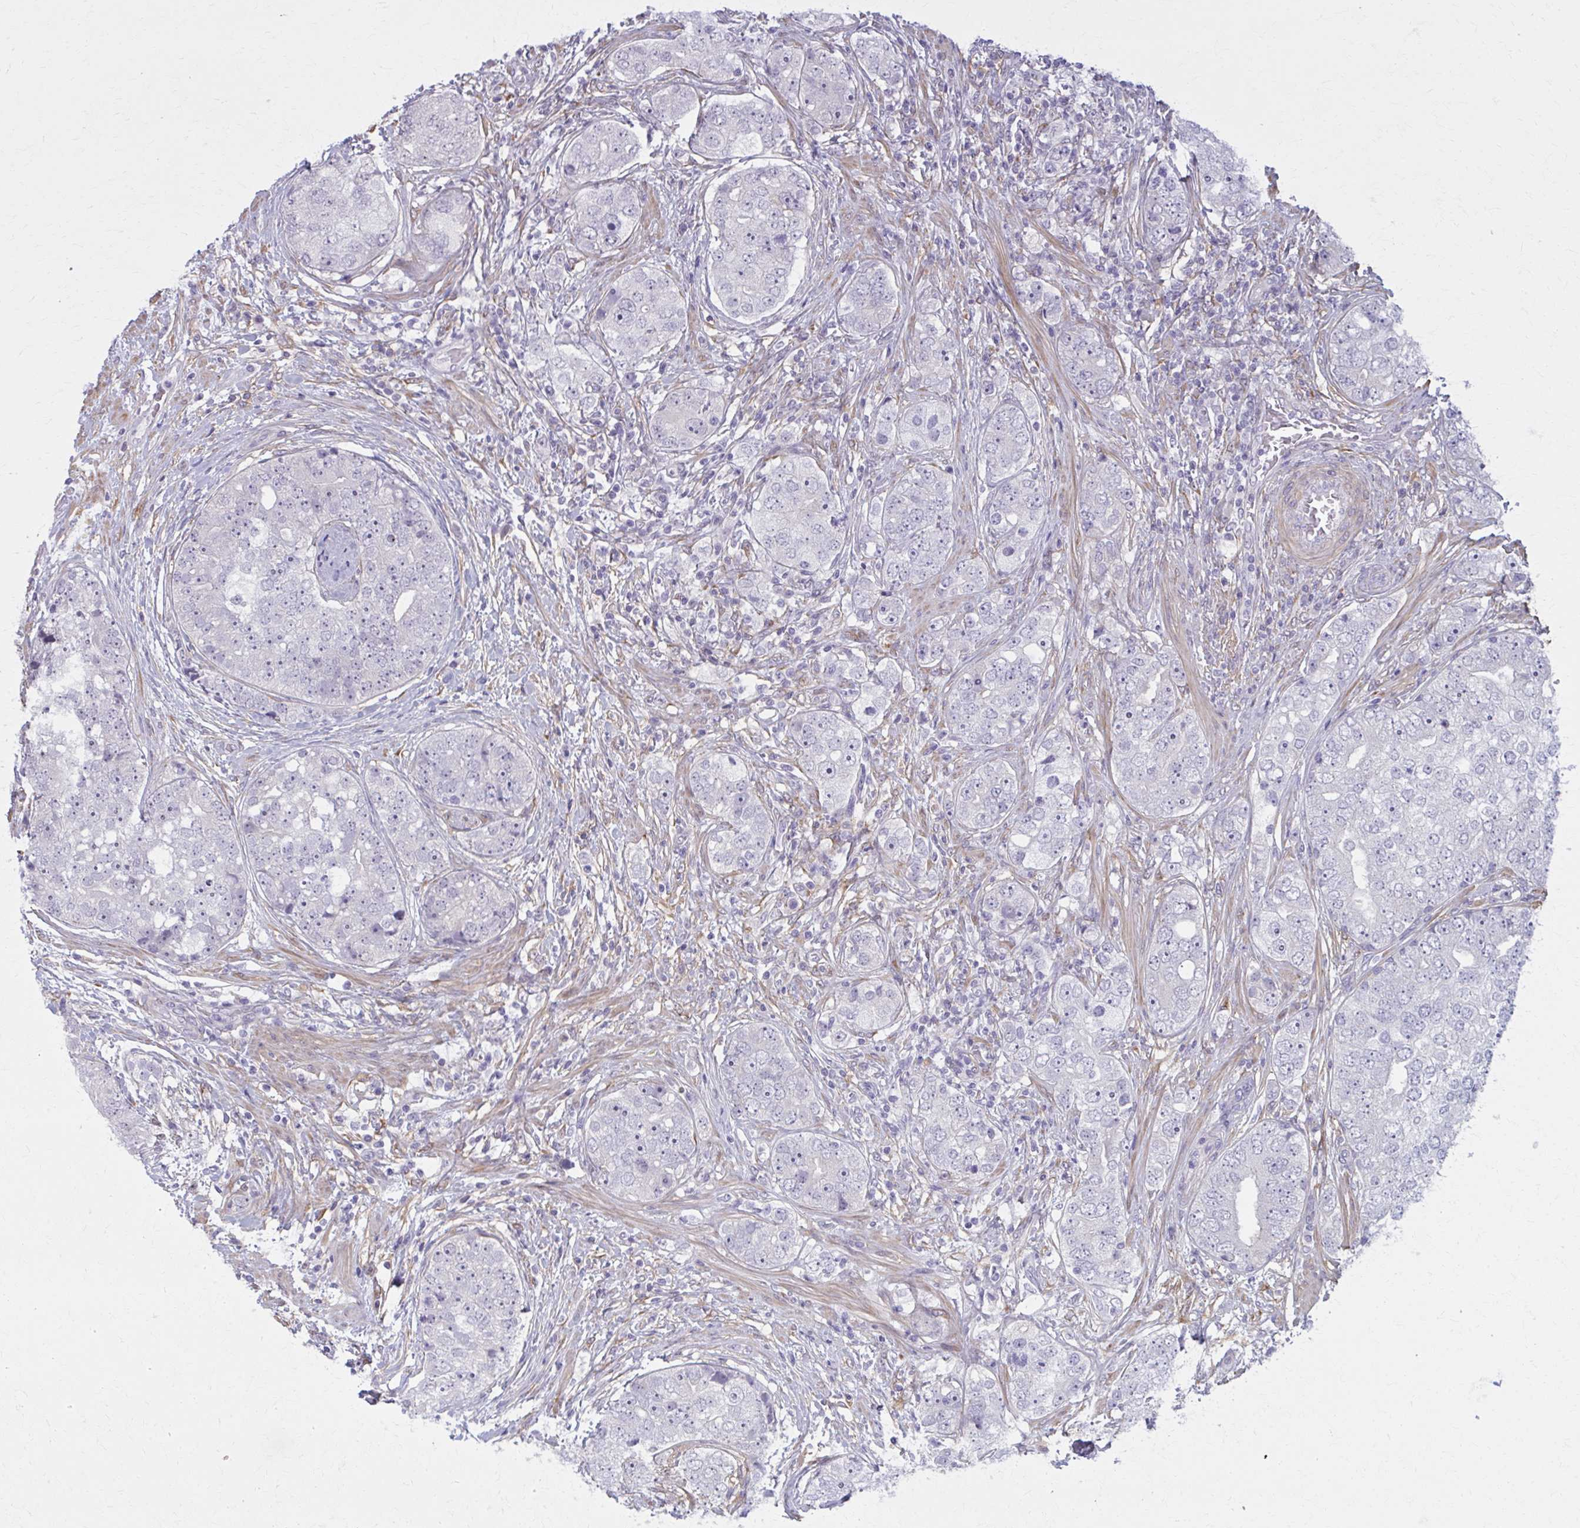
{"staining": {"intensity": "negative", "quantity": "none", "location": "none"}, "tissue": "prostate cancer", "cell_type": "Tumor cells", "image_type": "cancer", "snomed": [{"axis": "morphology", "description": "Adenocarcinoma, High grade"}, {"axis": "topography", "description": "Prostate"}], "caption": "Tumor cells show no significant protein expression in prostate high-grade adenocarcinoma.", "gene": "NUMBL", "patient": {"sex": "male", "age": 60}}